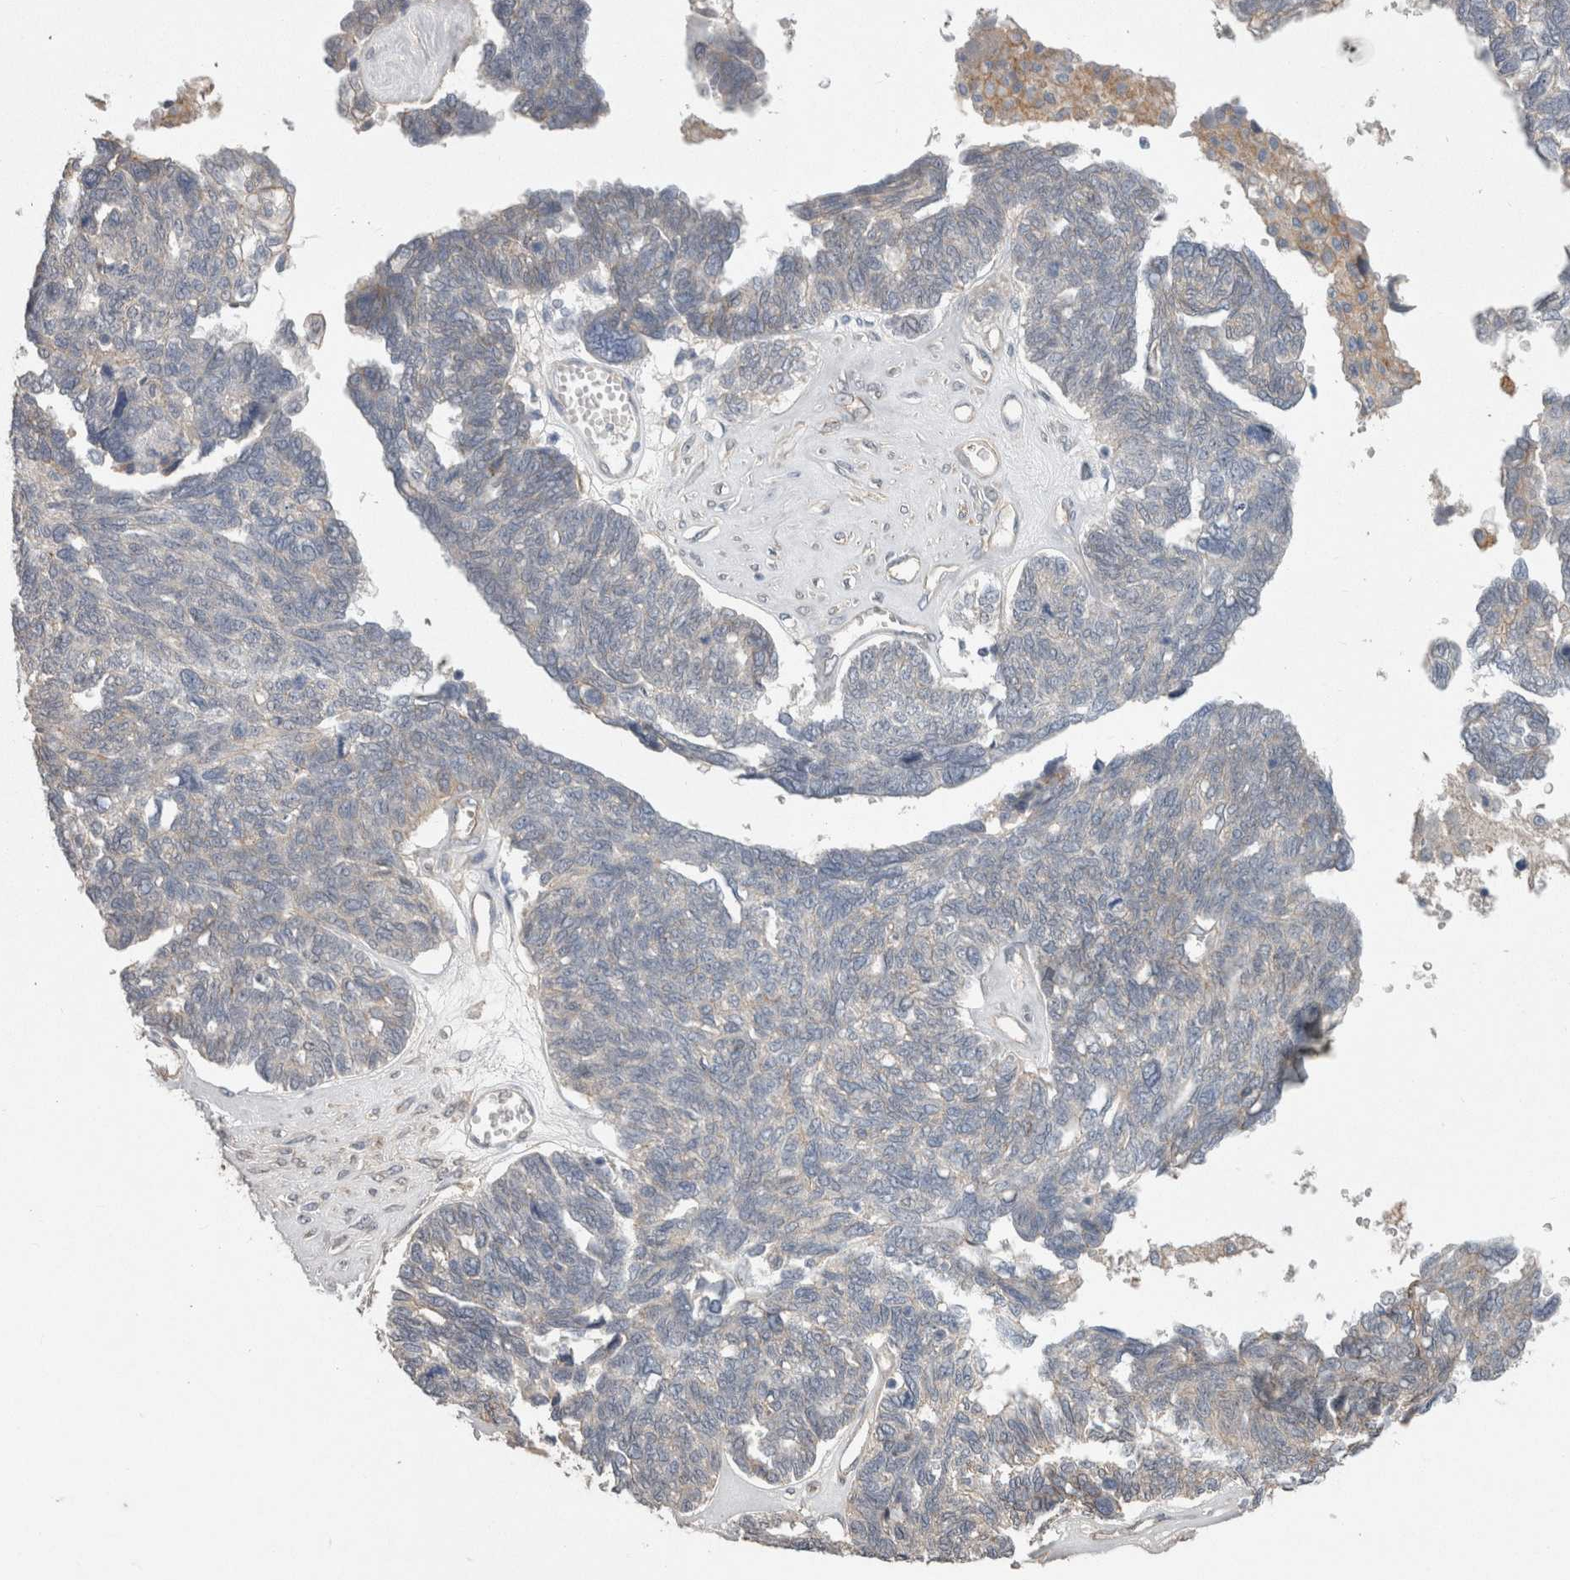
{"staining": {"intensity": "negative", "quantity": "none", "location": "none"}, "tissue": "ovarian cancer", "cell_type": "Tumor cells", "image_type": "cancer", "snomed": [{"axis": "morphology", "description": "Cystadenocarcinoma, serous, NOS"}, {"axis": "topography", "description": "Ovary"}], "caption": "The micrograph demonstrates no staining of tumor cells in ovarian serous cystadenocarcinoma.", "gene": "NECTIN2", "patient": {"sex": "female", "age": 79}}